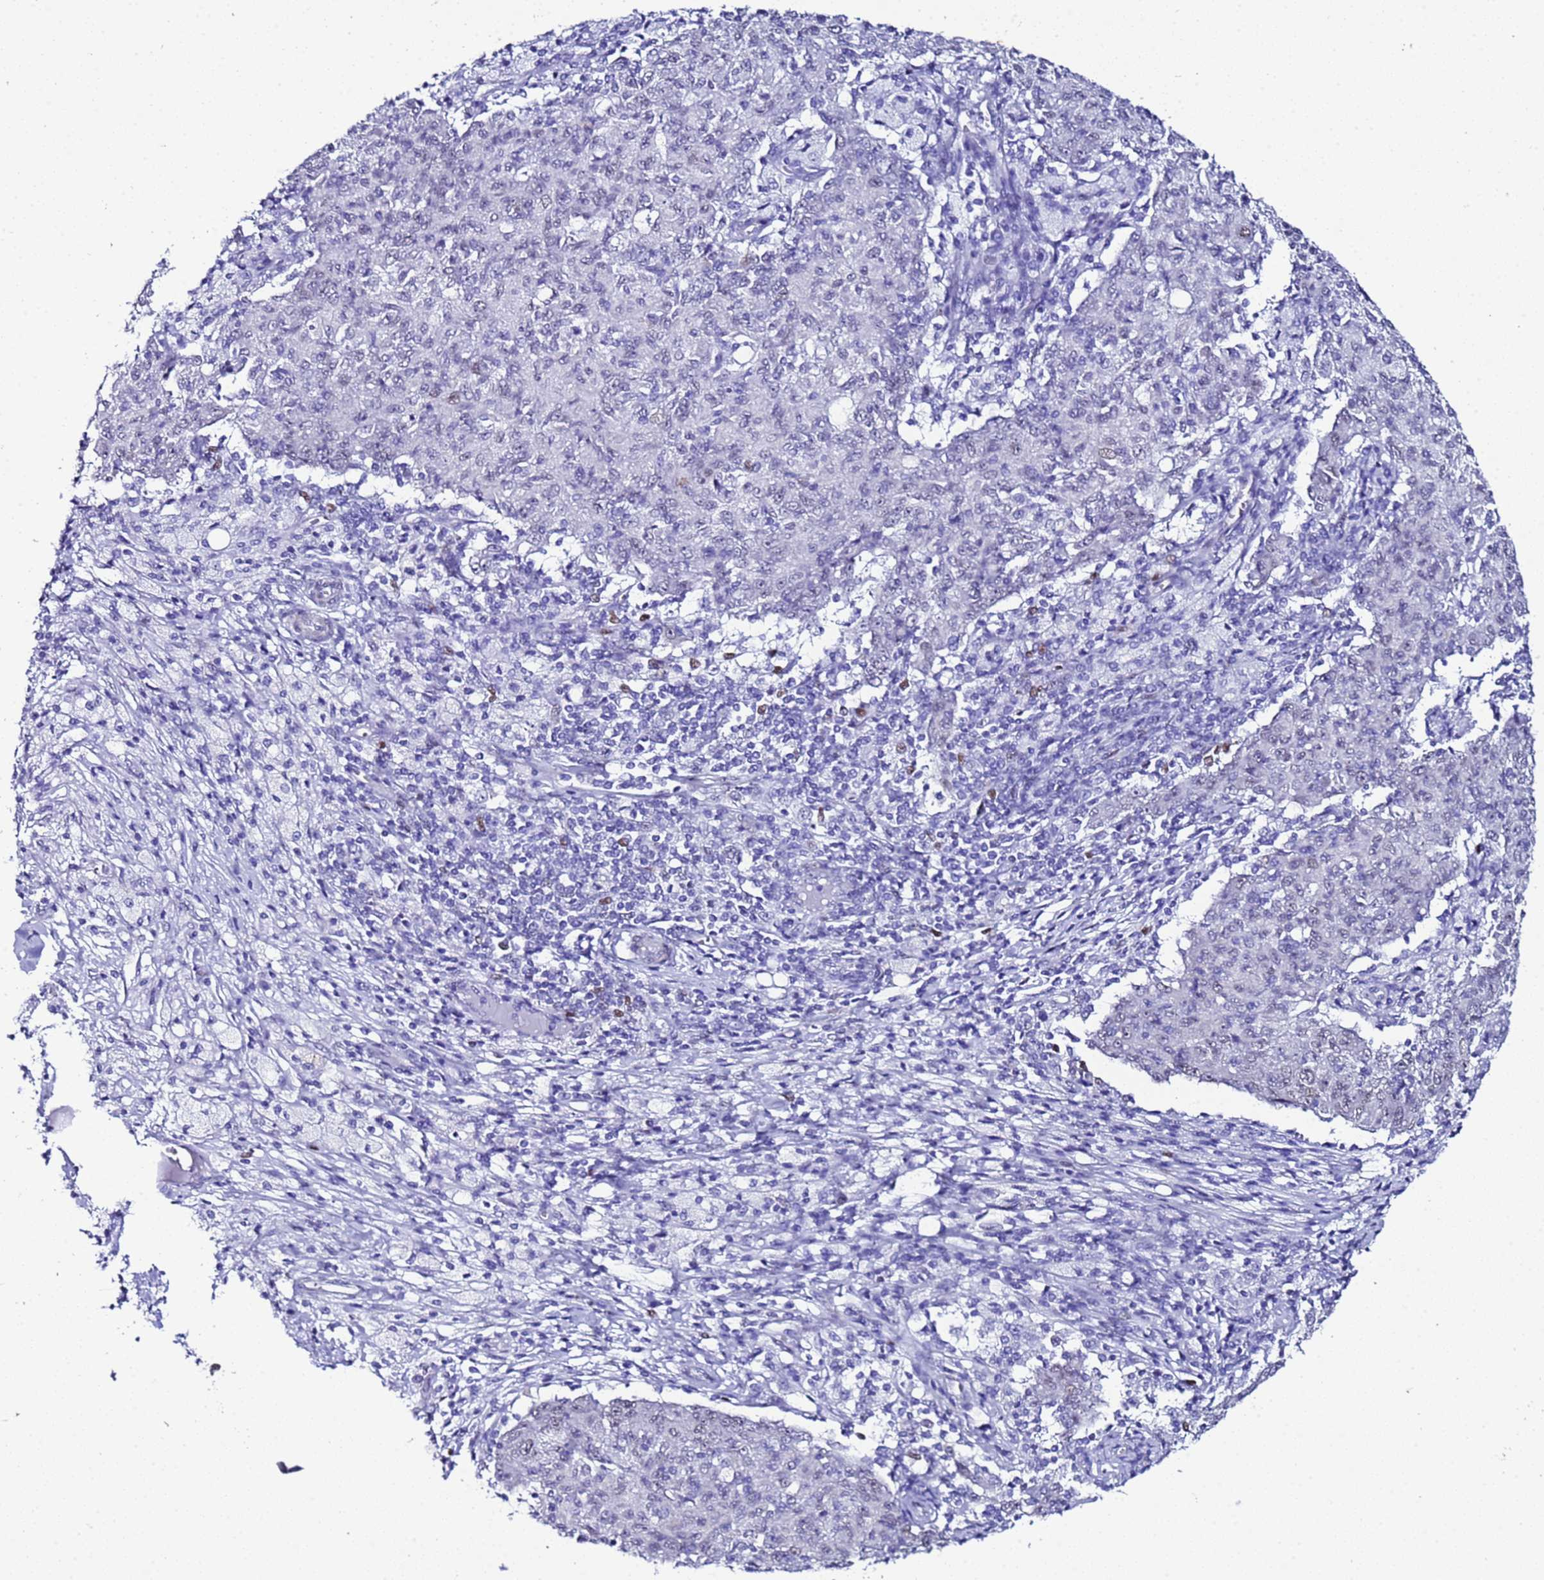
{"staining": {"intensity": "negative", "quantity": "none", "location": "none"}, "tissue": "ovarian cancer", "cell_type": "Tumor cells", "image_type": "cancer", "snomed": [{"axis": "morphology", "description": "Carcinoma, endometroid"}, {"axis": "topography", "description": "Ovary"}], "caption": "DAB immunohistochemical staining of human ovarian cancer exhibits no significant positivity in tumor cells.", "gene": "BCL7A", "patient": {"sex": "female", "age": 42}}